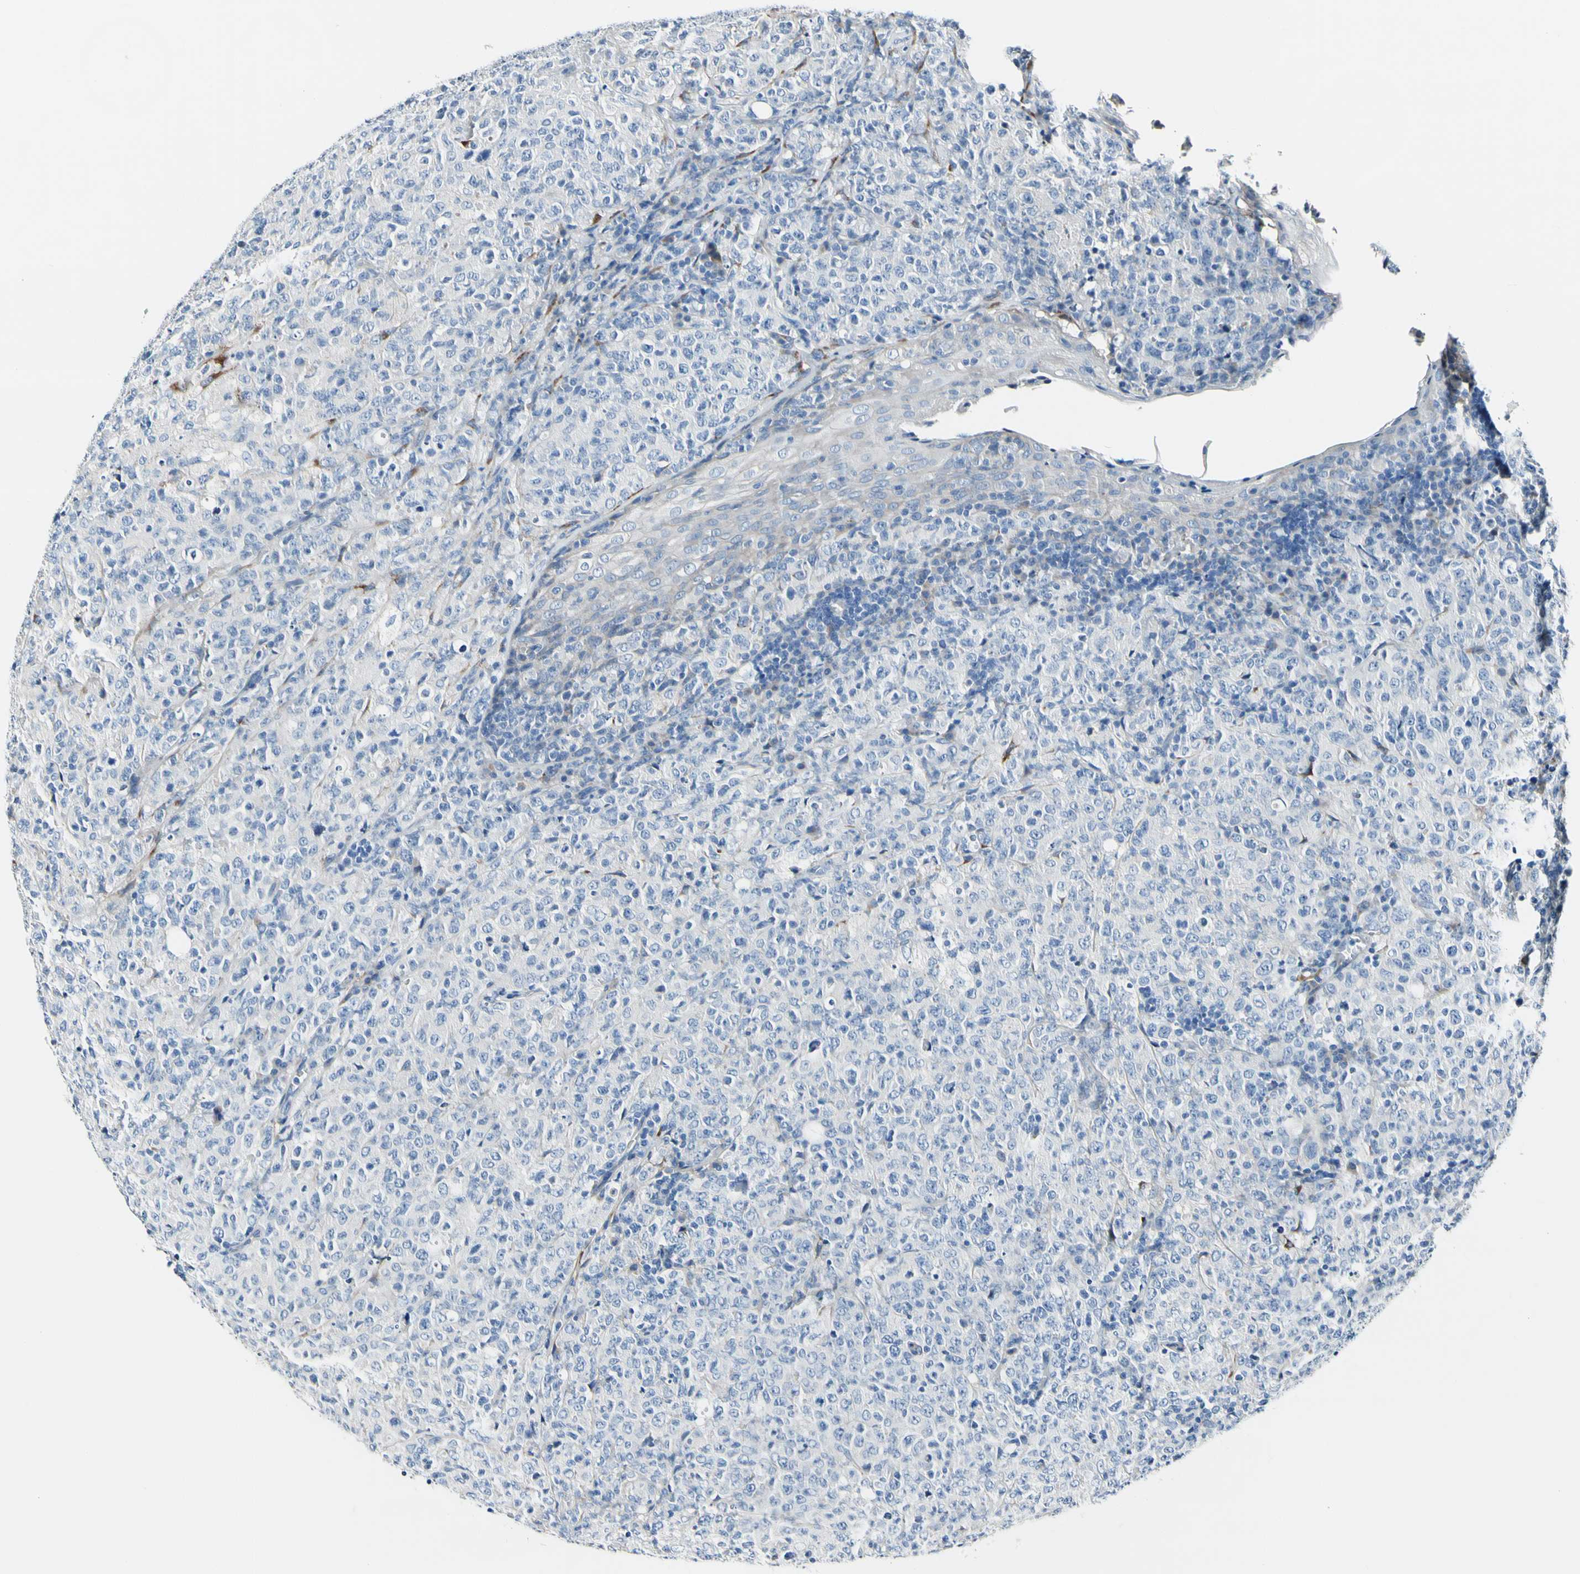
{"staining": {"intensity": "negative", "quantity": "none", "location": "none"}, "tissue": "lymphoma", "cell_type": "Tumor cells", "image_type": "cancer", "snomed": [{"axis": "morphology", "description": "Malignant lymphoma, non-Hodgkin's type, High grade"}, {"axis": "topography", "description": "Tonsil"}], "caption": "The micrograph exhibits no significant staining in tumor cells of malignant lymphoma, non-Hodgkin's type (high-grade). (DAB immunohistochemistry (IHC) visualized using brightfield microscopy, high magnification).", "gene": "COL6A3", "patient": {"sex": "female", "age": 36}}